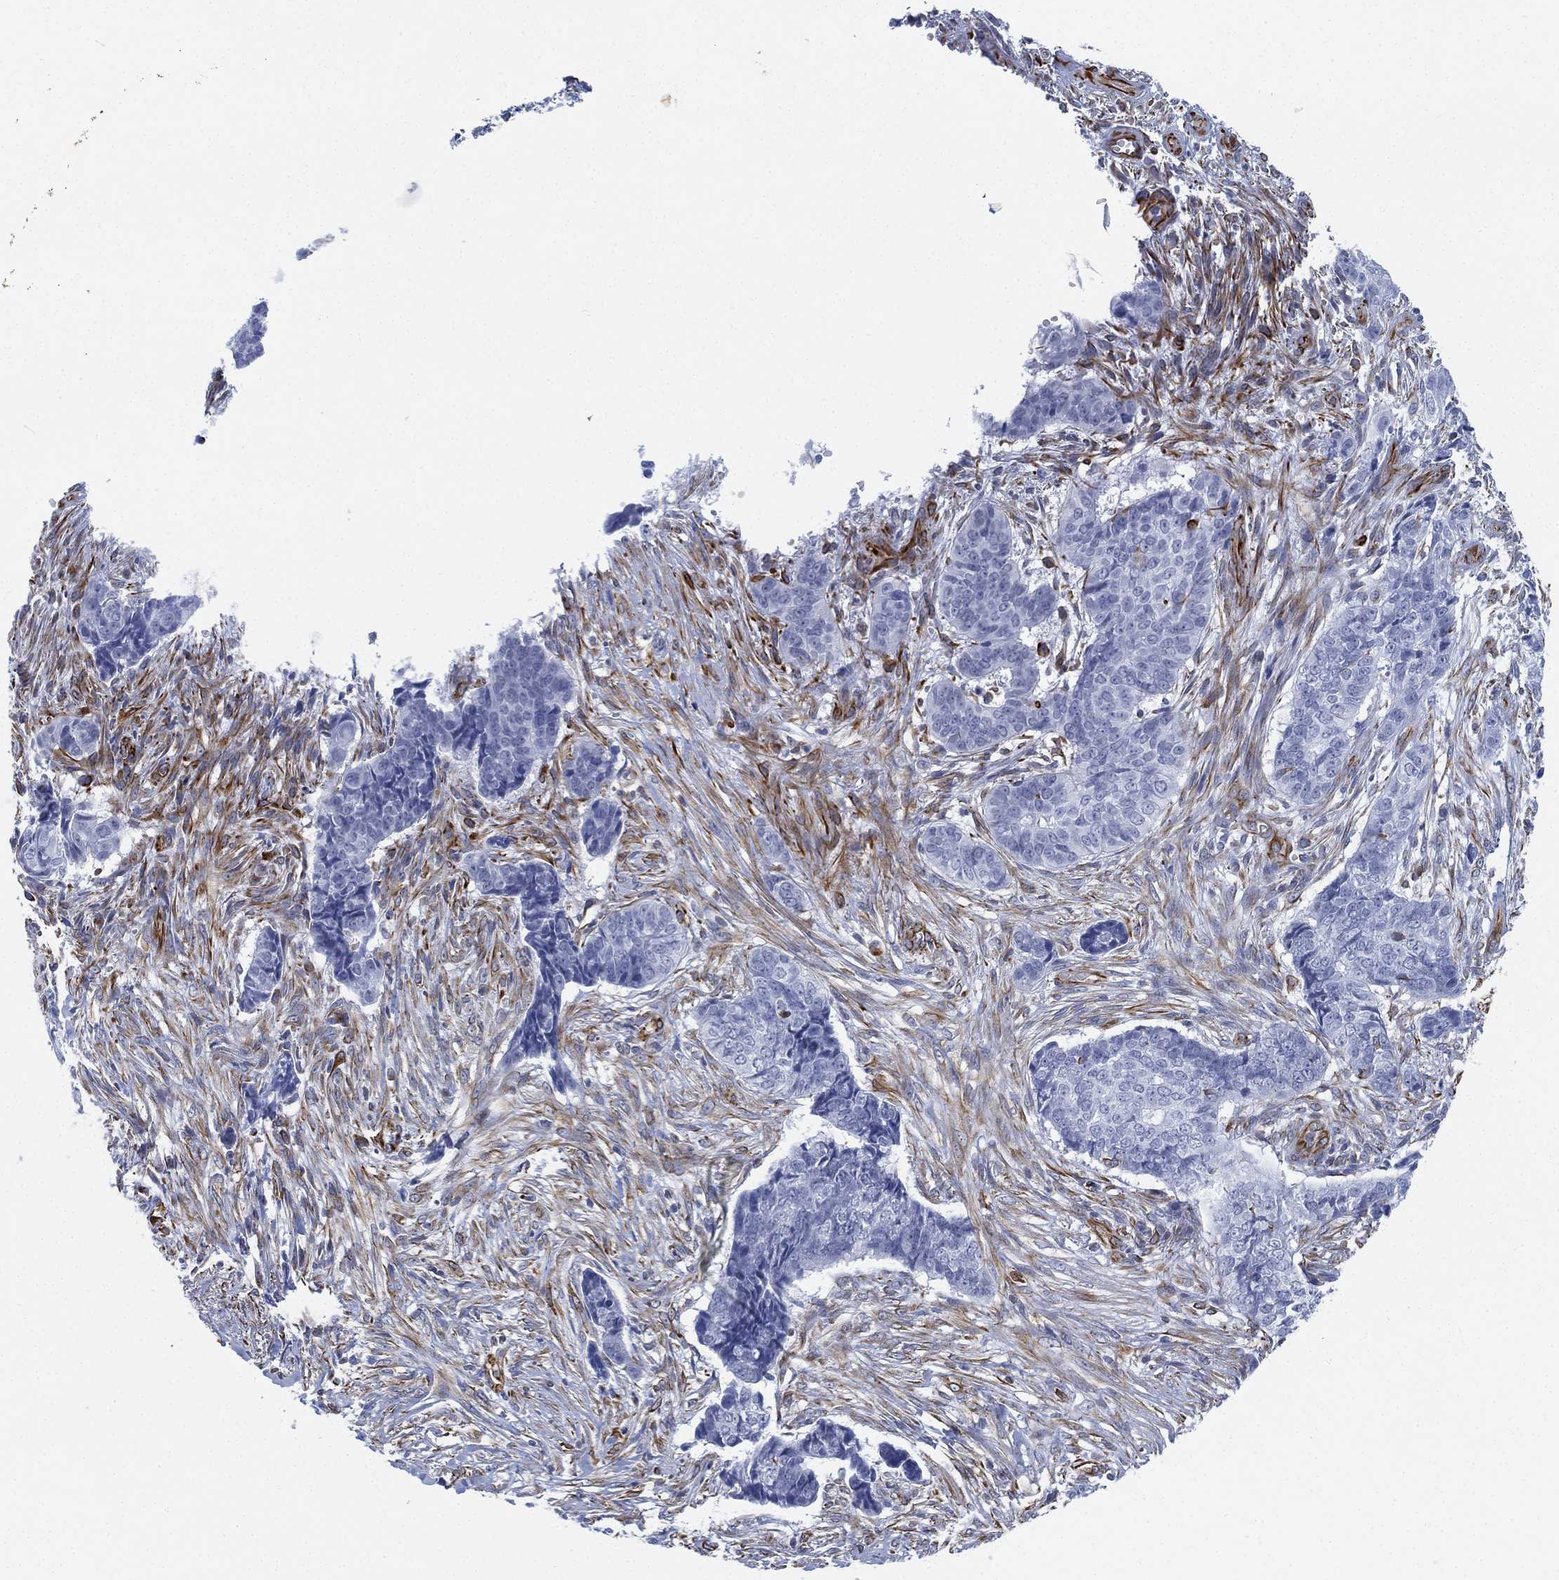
{"staining": {"intensity": "negative", "quantity": "none", "location": "none"}, "tissue": "skin cancer", "cell_type": "Tumor cells", "image_type": "cancer", "snomed": [{"axis": "morphology", "description": "Basal cell carcinoma"}, {"axis": "topography", "description": "Skin"}], "caption": "Tumor cells show no significant protein positivity in skin cancer.", "gene": "PSKH2", "patient": {"sex": "male", "age": 86}}